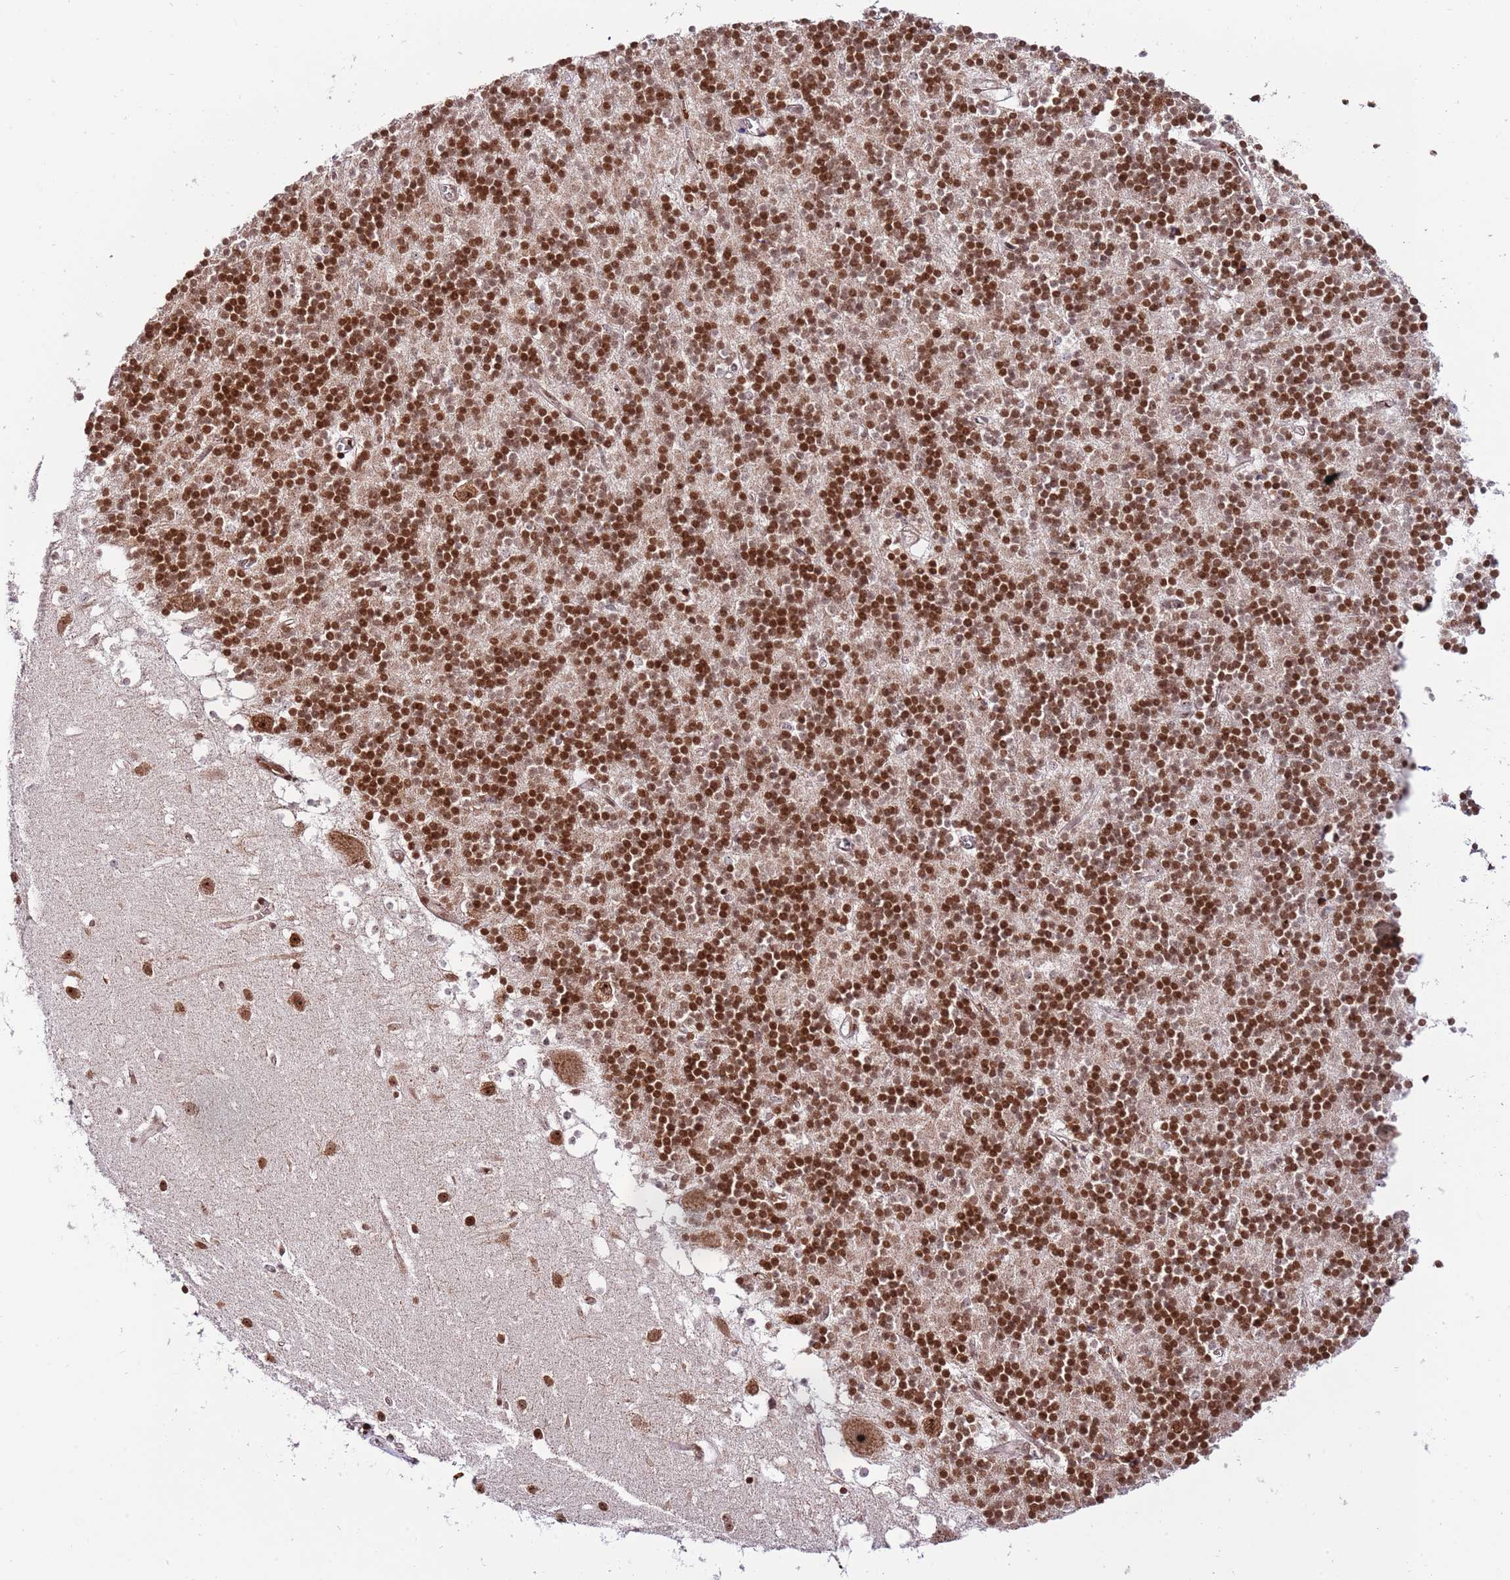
{"staining": {"intensity": "strong", "quantity": "25%-75%", "location": "nuclear"}, "tissue": "cerebellum", "cell_type": "Cells in granular layer", "image_type": "normal", "snomed": [{"axis": "morphology", "description": "Normal tissue, NOS"}, {"axis": "topography", "description": "Cerebellum"}], "caption": "Strong nuclear protein positivity is appreciated in about 25%-75% of cells in granular layer in cerebellum.", "gene": "RIF1", "patient": {"sex": "male", "age": 54}}